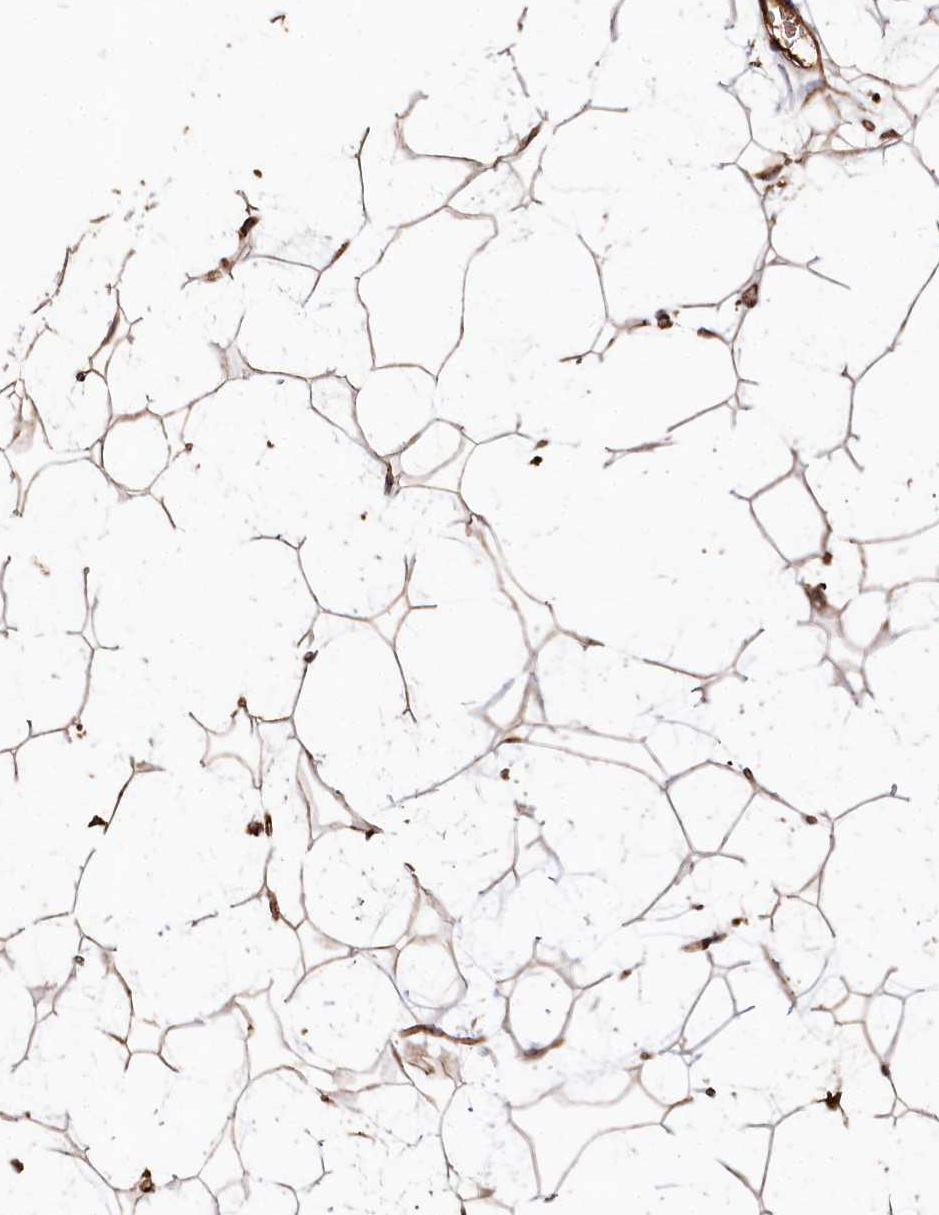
{"staining": {"intensity": "moderate", "quantity": ">75%", "location": "cytoplasmic/membranous"}, "tissue": "adipose tissue", "cell_type": "Adipocytes", "image_type": "normal", "snomed": [{"axis": "morphology", "description": "Normal tissue, NOS"}, {"axis": "topography", "description": "Breast"}], "caption": "DAB (3,3'-diaminobenzidine) immunohistochemical staining of normal human adipose tissue displays moderate cytoplasmic/membranous protein expression in about >75% of adipocytes. The staining was performed using DAB (3,3'-diaminobenzidine), with brown indicating positive protein expression. Nuclei are stained blue with hematoxylin.", "gene": "WDR73", "patient": {"sex": "female", "age": 26}}